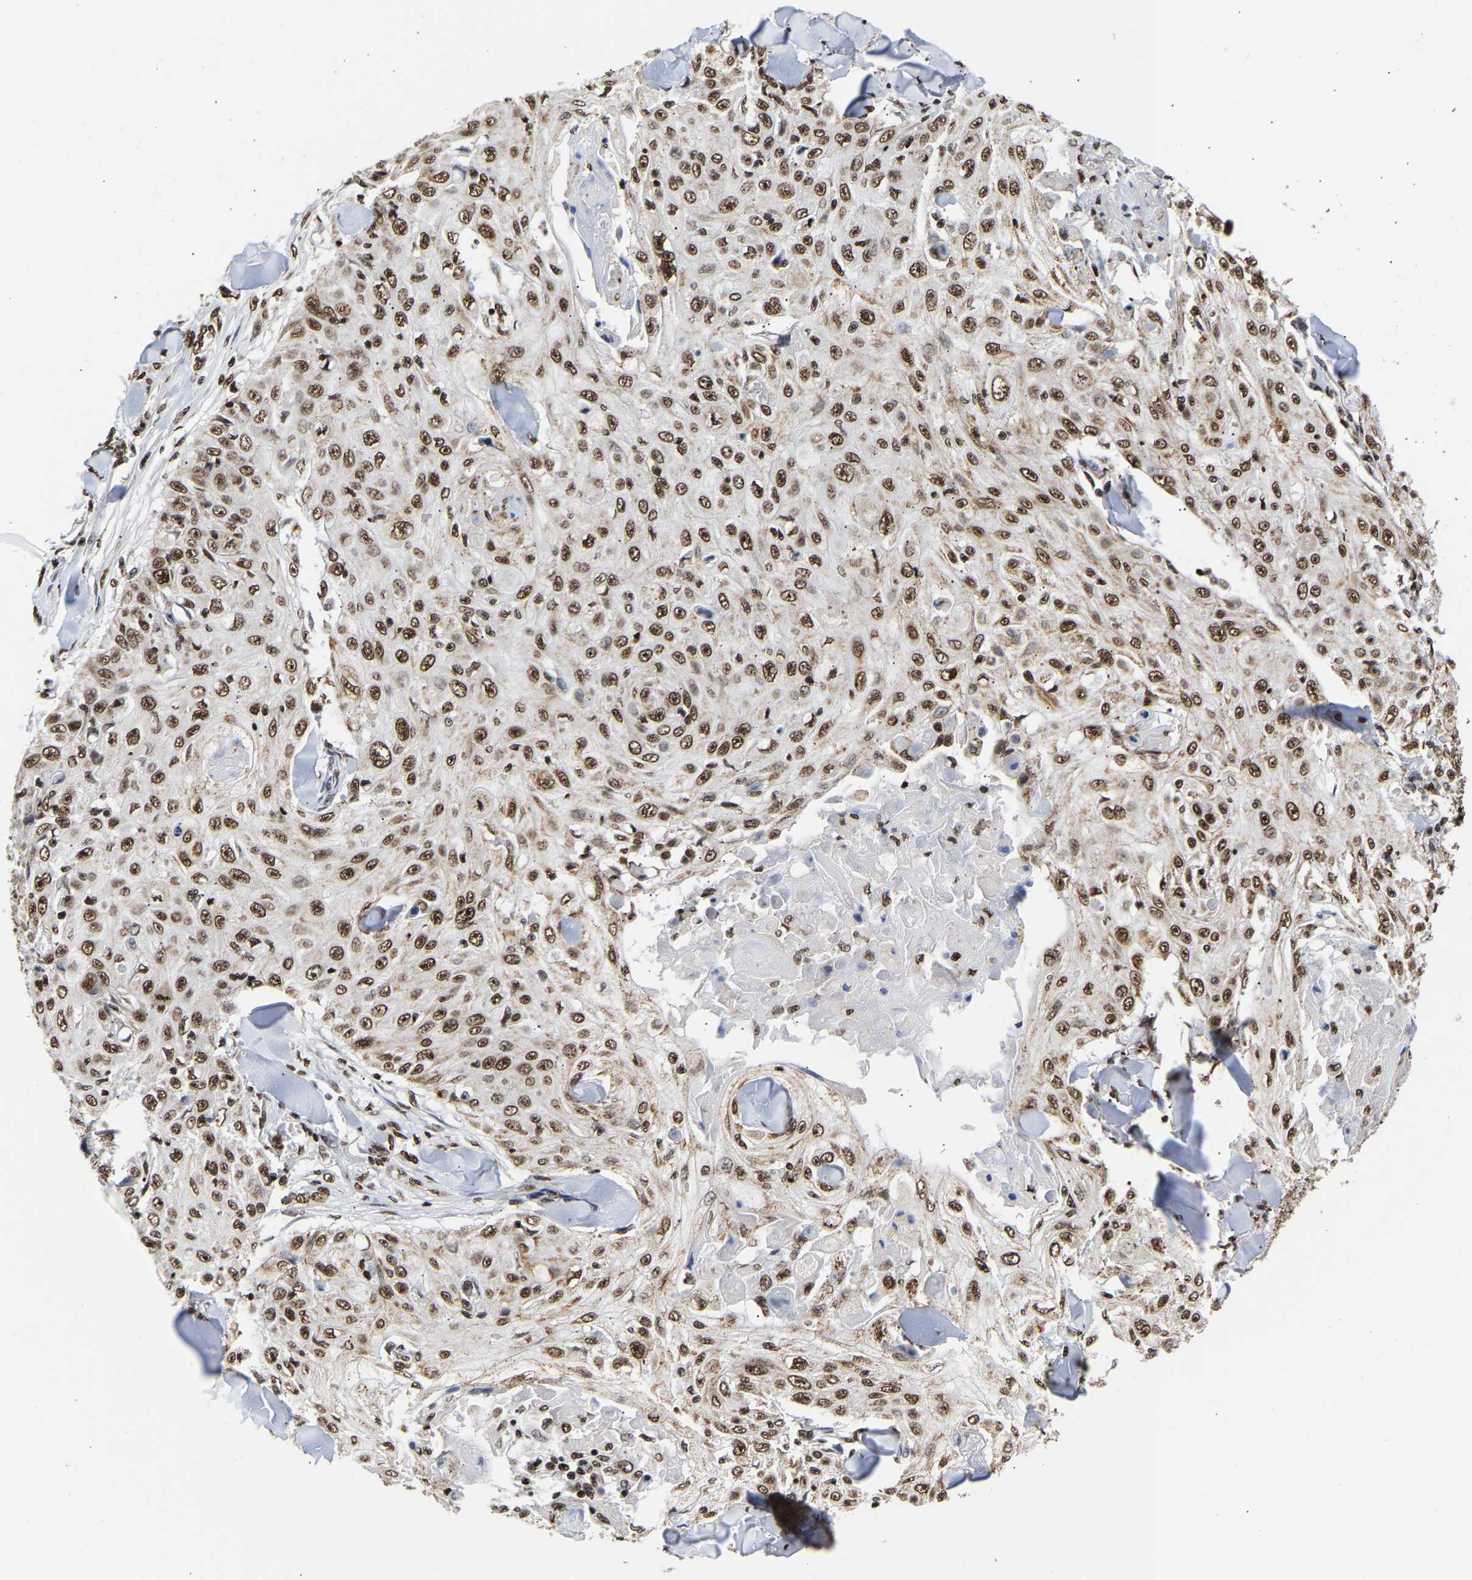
{"staining": {"intensity": "strong", "quantity": ">75%", "location": "nuclear"}, "tissue": "skin cancer", "cell_type": "Tumor cells", "image_type": "cancer", "snomed": [{"axis": "morphology", "description": "Squamous cell carcinoma, NOS"}, {"axis": "topography", "description": "Skin"}], "caption": "Immunohistochemistry of skin squamous cell carcinoma displays high levels of strong nuclear staining in approximately >75% of tumor cells.", "gene": "PSIP1", "patient": {"sex": "male", "age": 86}}